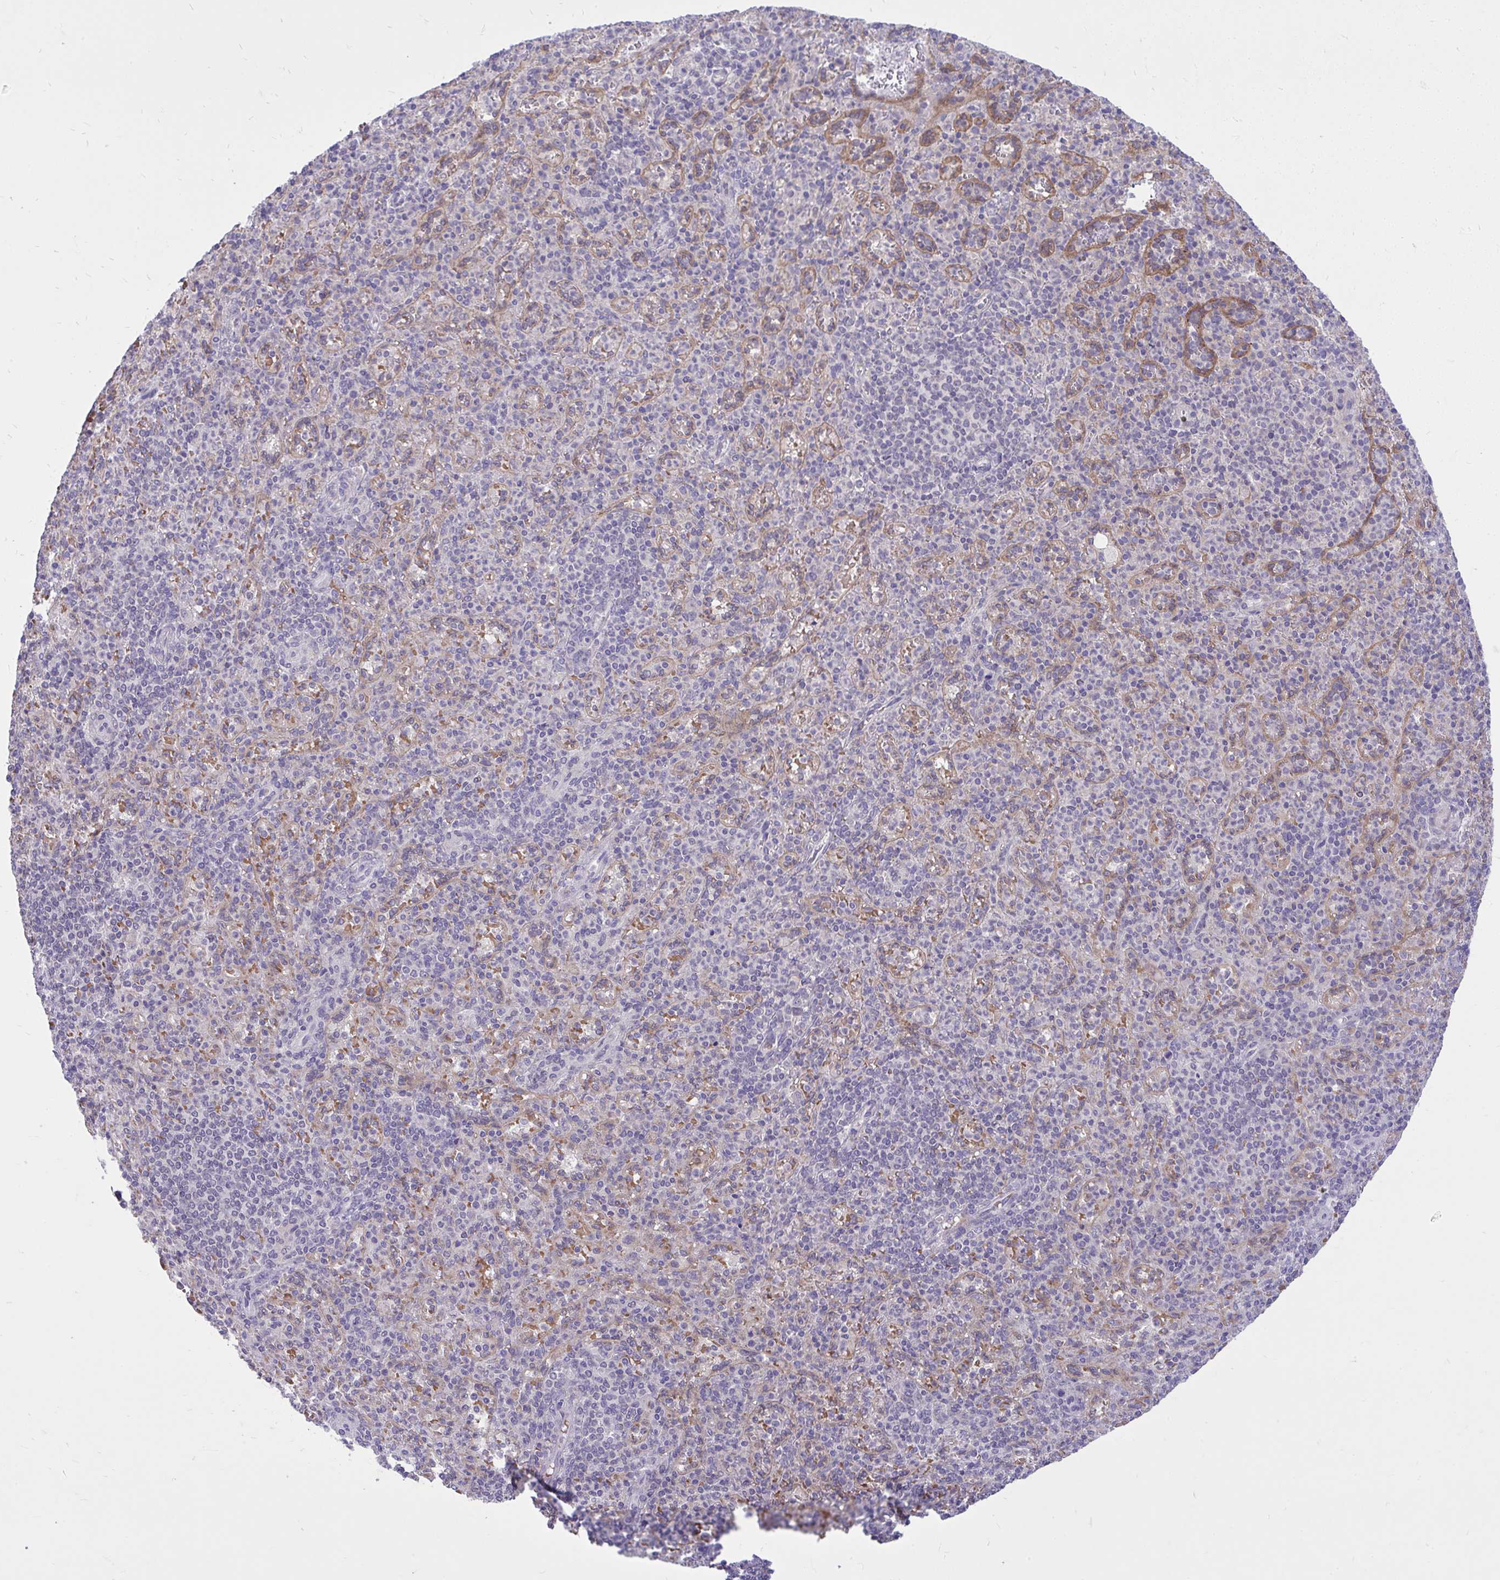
{"staining": {"intensity": "negative", "quantity": "none", "location": "none"}, "tissue": "spleen", "cell_type": "Cells in red pulp", "image_type": "normal", "snomed": [{"axis": "morphology", "description": "Normal tissue, NOS"}, {"axis": "topography", "description": "Spleen"}], "caption": "Spleen stained for a protein using immunohistochemistry exhibits no positivity cells in red pulp.", "gene": "DPY19L1", "patient": {"sex": "female", "age": 74}}